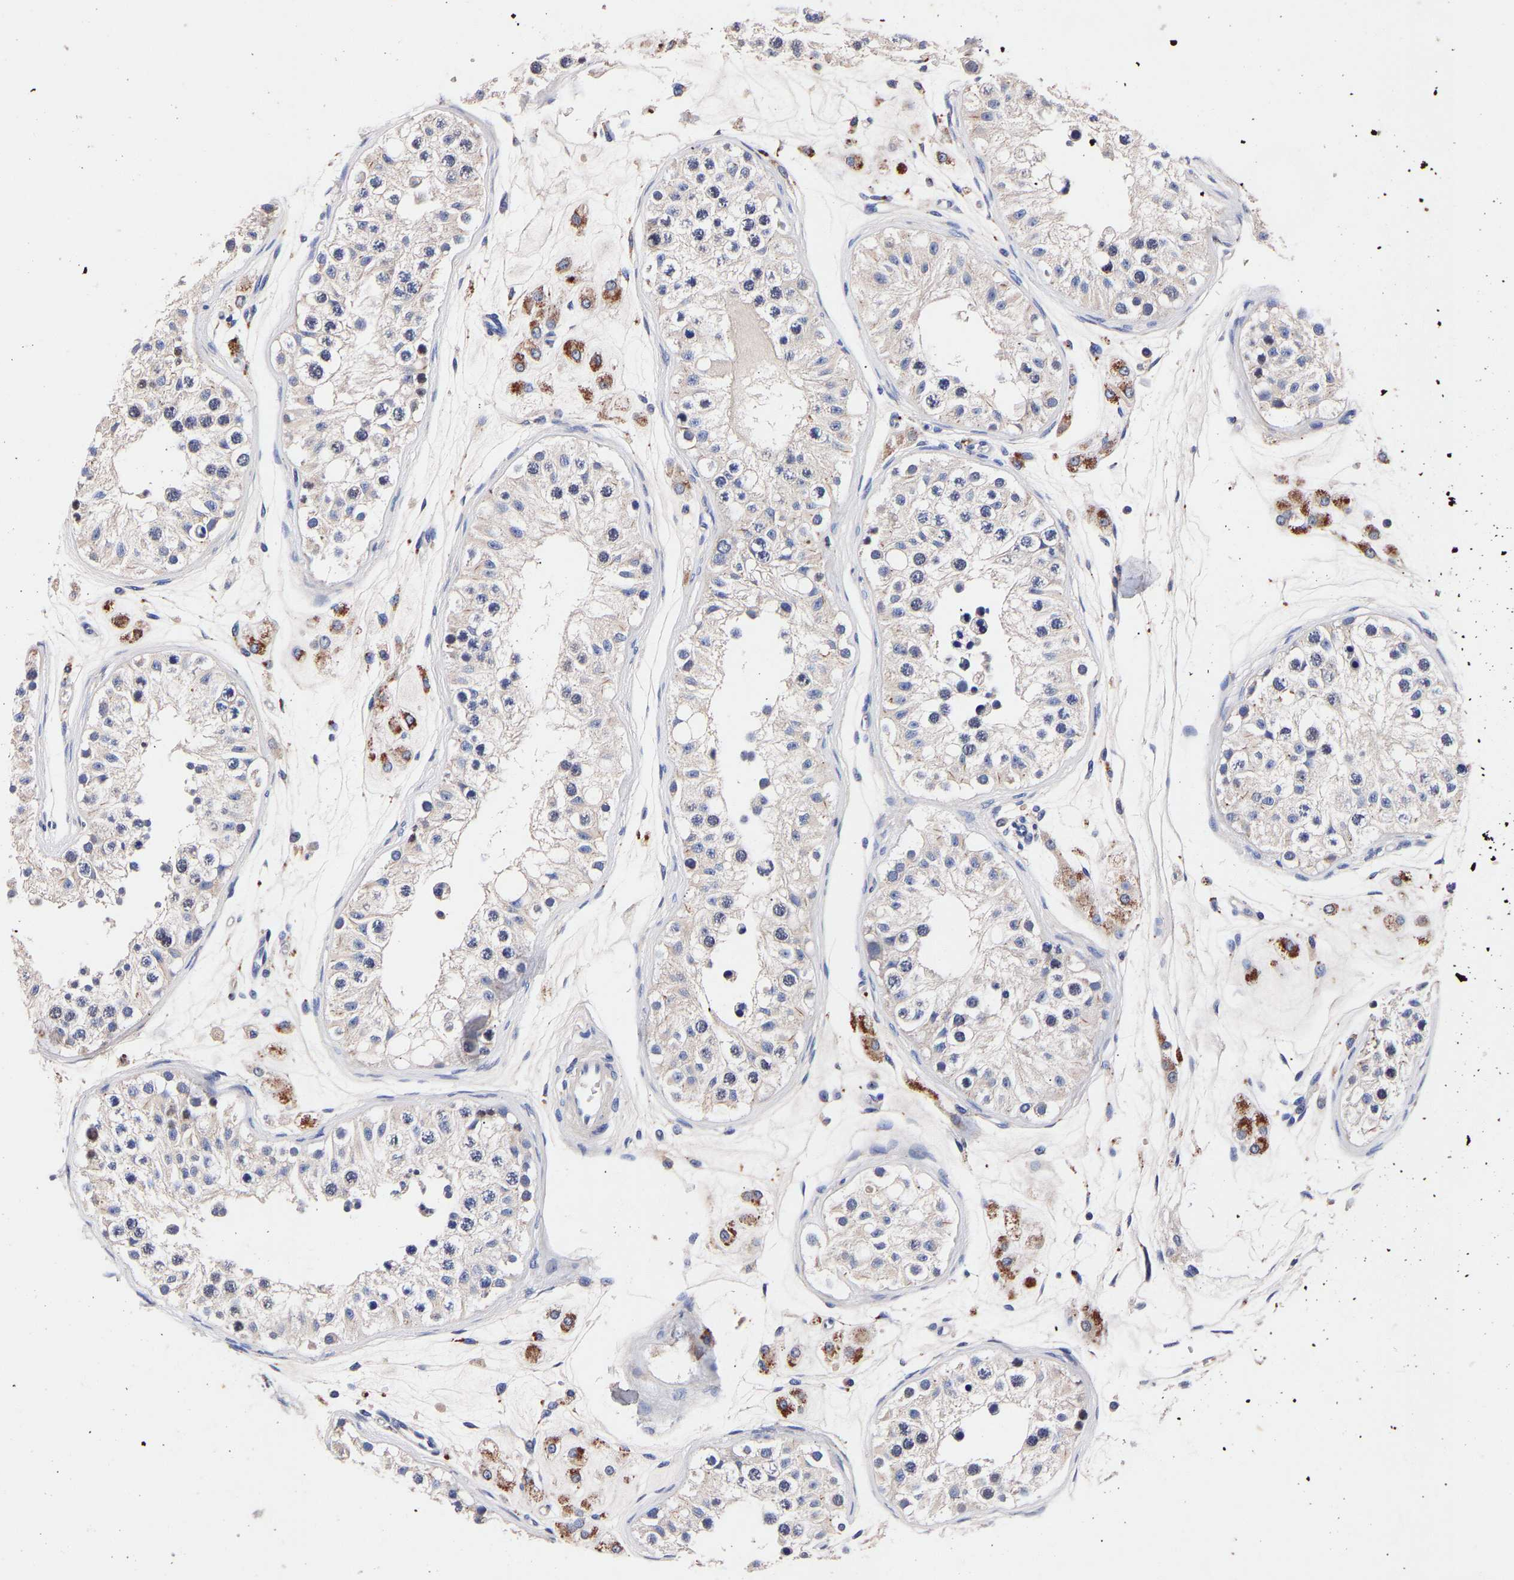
{"staining": {"intensity": "strong", "quantity": "<25%", "location": "nuclear"}, "tissue": "testis", "cell_type": "Cells in seminiferous ducts", "image_type": "normal", "snomed": [{"axis": "morphology", "description": "Normal tissue, NOS"}, {"axis": "morphology", "description": "Adenocarcinoma, metastatic, NOS"}, {"axis": "topography", "description": "Testis"}], "caption": "Unremarkable testis was stained to show a protein in brown. There is medium levels of strong nuclear staining in approximately <25% of cells in seminiferous ducts. The protein of interest is shown in brown color, while the nuclei are stained blue.", "gene": "SEM1", "patient": {"sex": "male", "age": 26}}